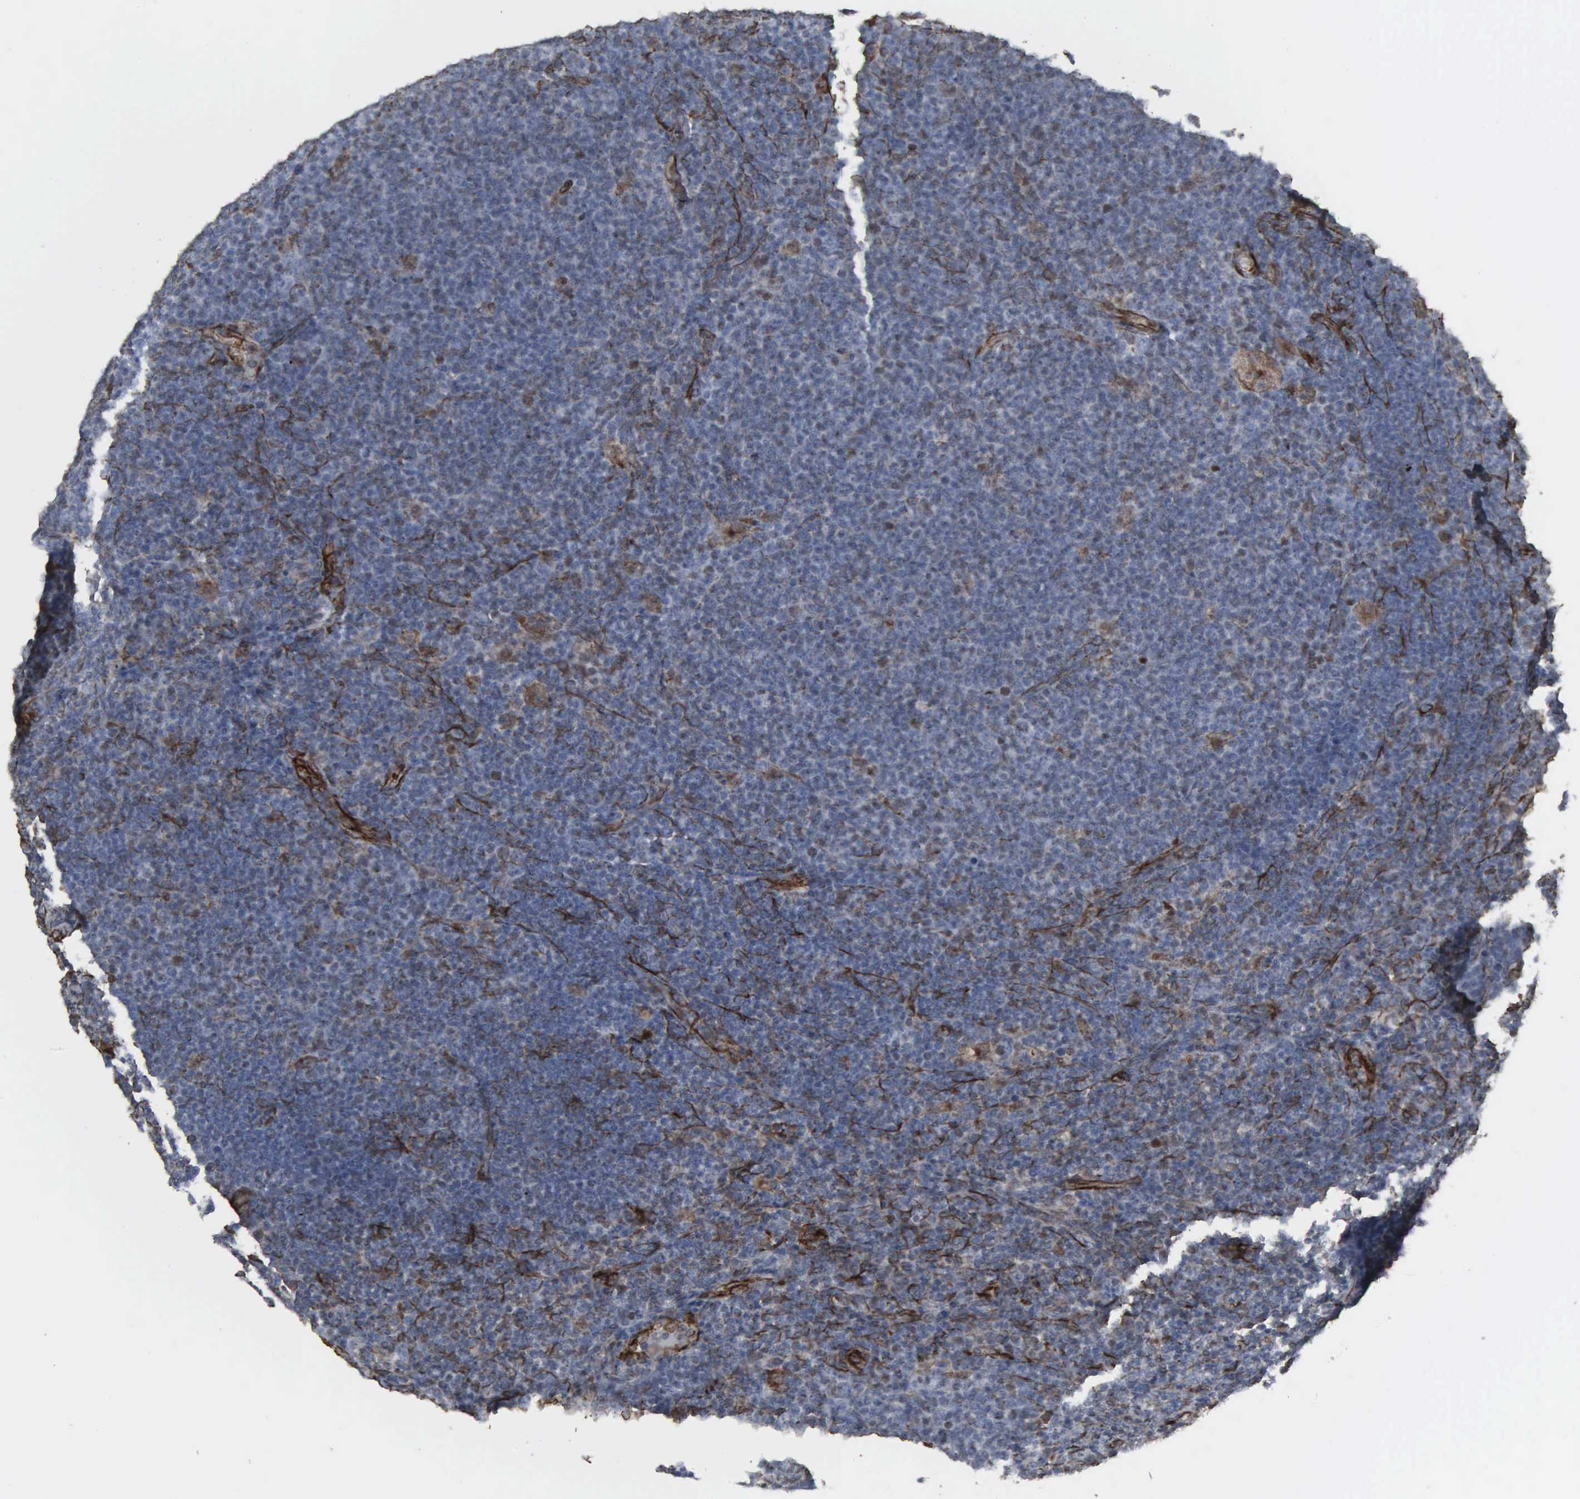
{"staining": {"intensity": "weak", "quantity": "<25%", "location": "nuclear"}, "tissue": "lymphoma", "cell_type": "Tumor cells", "image_type": "cancer", "snomed": [{"axis": "morphology", "description": "Malignant lymphoma, non-Hodgkin's type, Low grade"}, {"axis": "topography", "description": "Lymph node"}], "caption": "Photomicrograph shows no significant protein staining in tumor cells of low-grade malignant lymphoma, non-Hodgkin's type.", "gene": "CCNE1", "patient": {"sex": "male", "age": 74}}